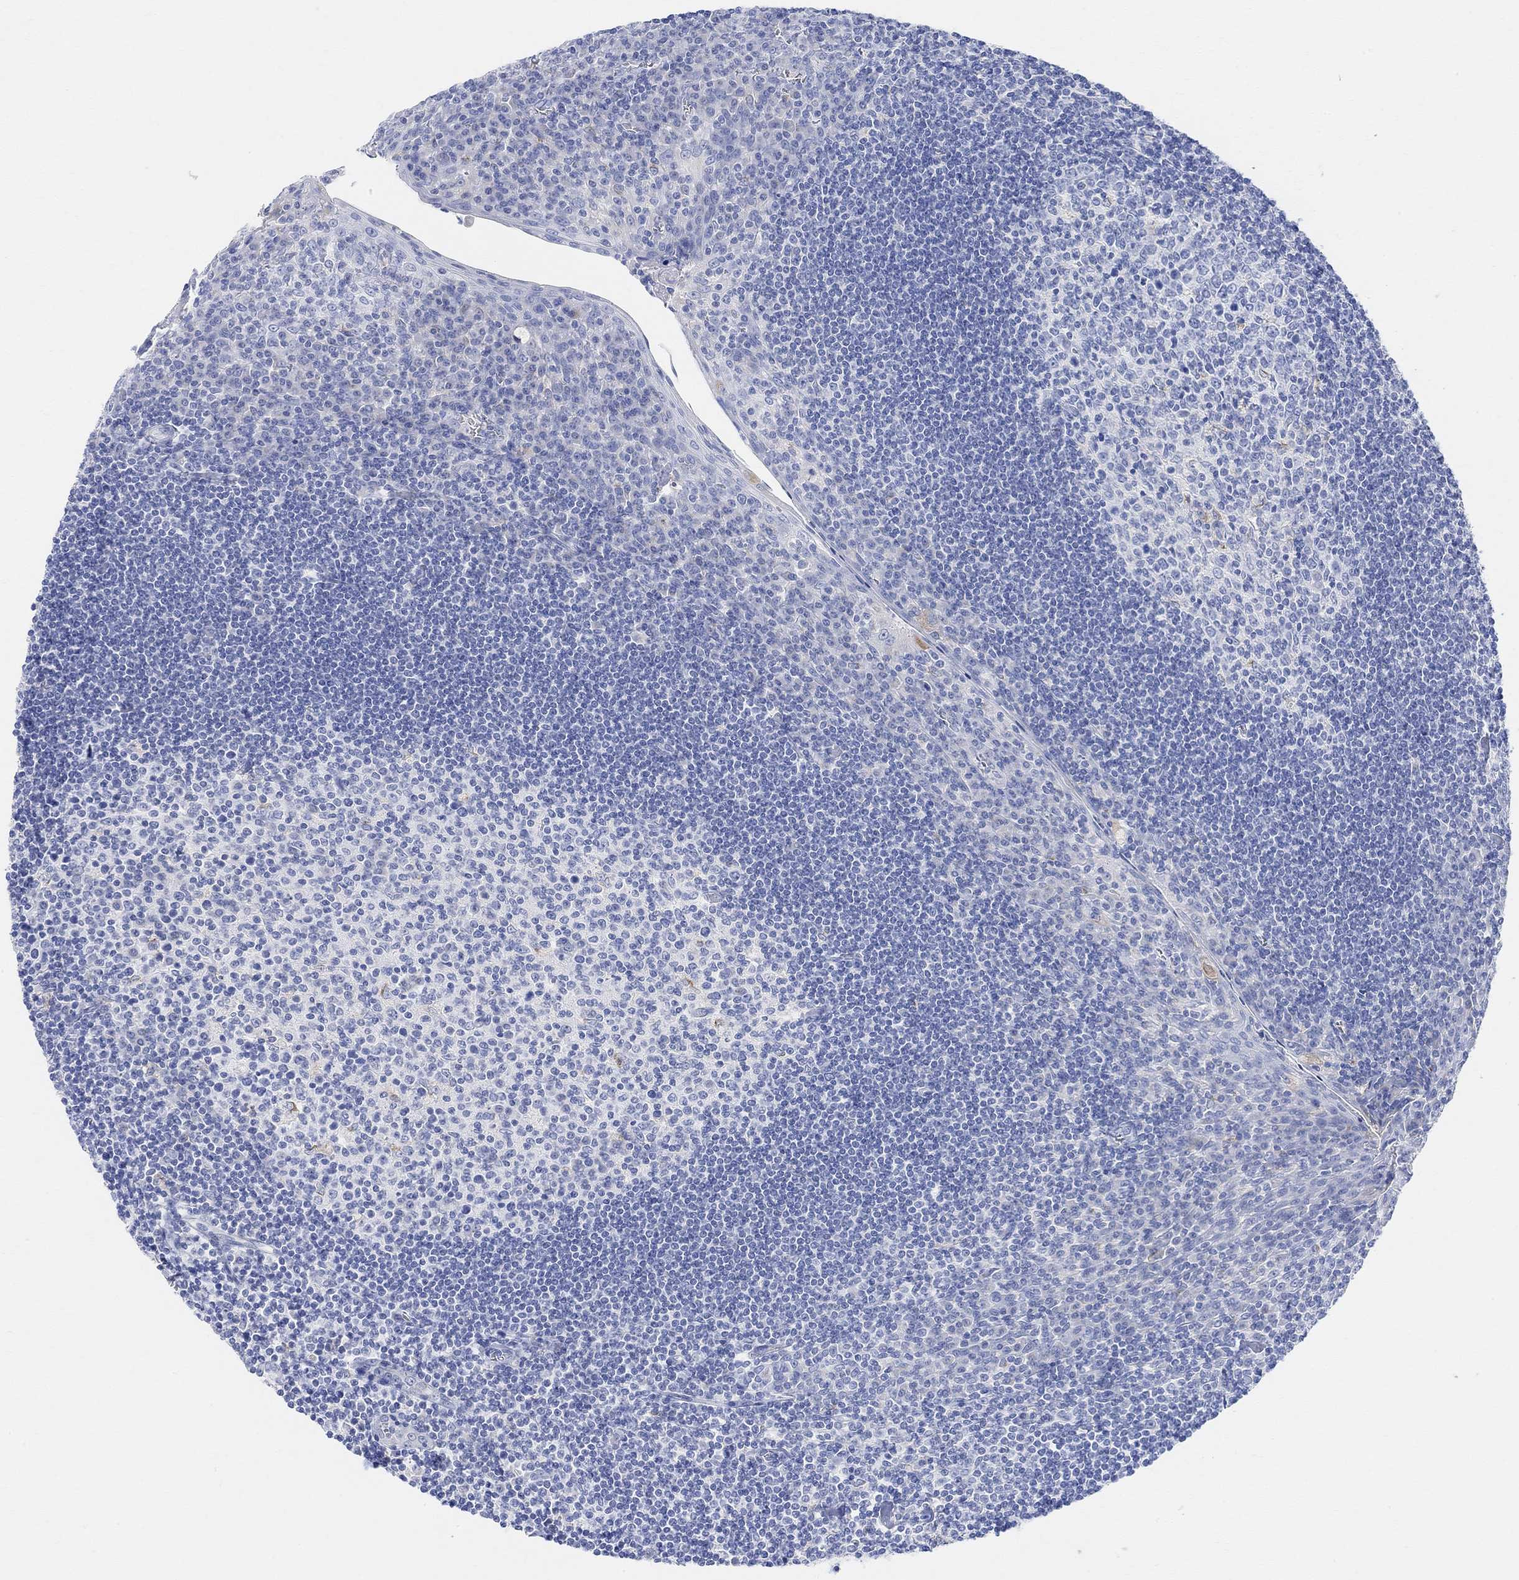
{"staining": {"intensity": "negative", "quantity": "none", "location": "none"}, "tissue": "tonsil", "cell_type": "Germinal center cells", "image_type": "normal", "snomed": [{"axis": "morphology", "description": "Normal tissue, NOS"}, {"axis": "topography", "description": "Tonsil"}], "caption": "DAB (3,3'-diaminobenzidine) immunohistochemical staining of normal human tonsil reveals no significant staining in germinal center cells.", "gene": "RETNLB", "patient": {"sex": "female", "age": 12}}